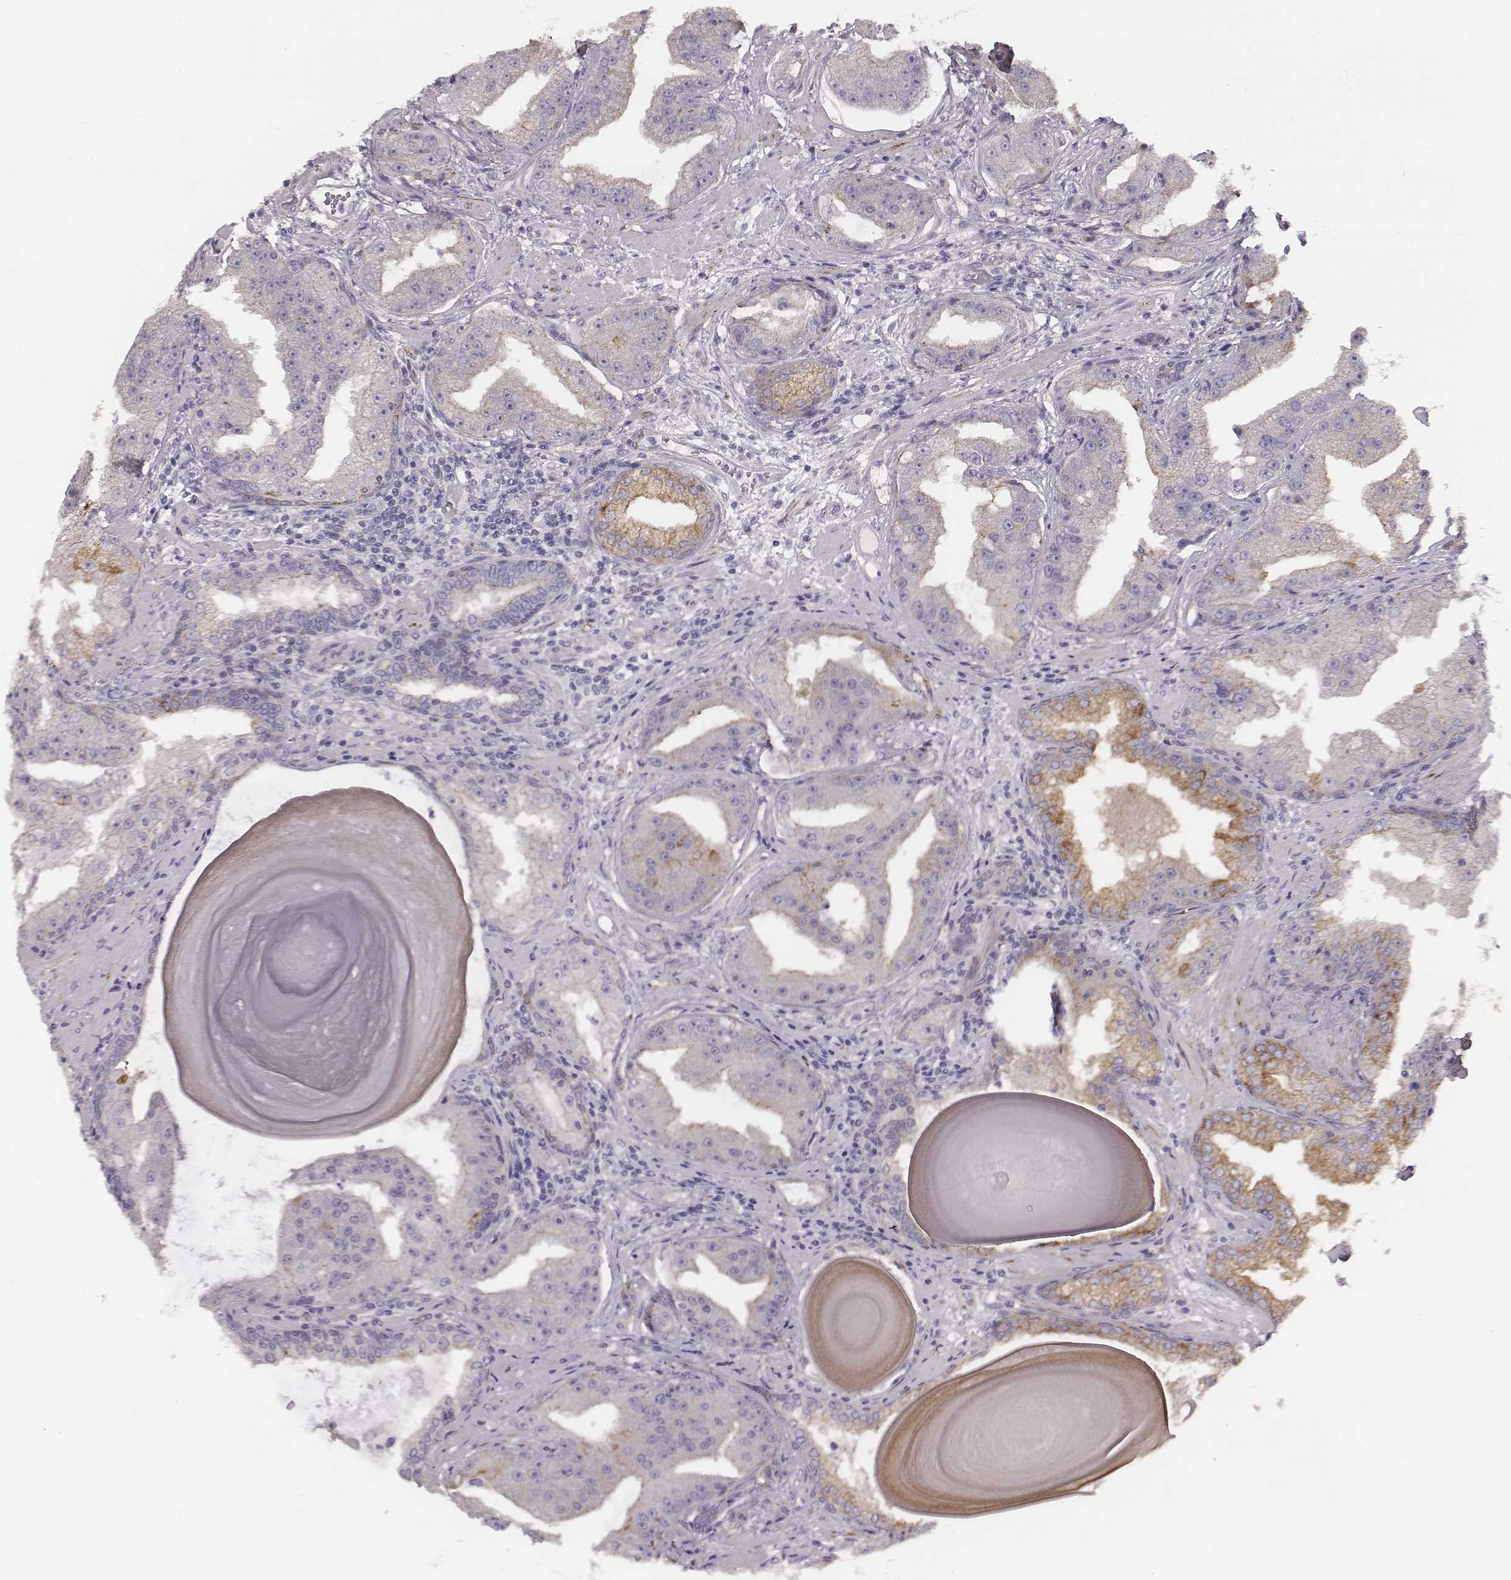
{"staining": {"intensity": "moderate", "quantity": "<25%", "location": "cytoplasmic/membranous"}, "tissue": "prostate cancer", "cell_type": "Tumor cells", "image_type": "cancer", "snomed": [{"axis": "morphology", "description": "Adenocarcinoma, Low grade"}, {"axis": "topography", "description": "Prostate"}], "caption": "Immunohistochemistry (IHC) (DAB) staining of human prostate cancer (low-grade adenocarcinoma) displays moderate cytoplasmic/membranous protein staining in approximately <25% of tumor cells.", "gene": "PRKCZ", "patient": {"sex": "male", "age": 62}}